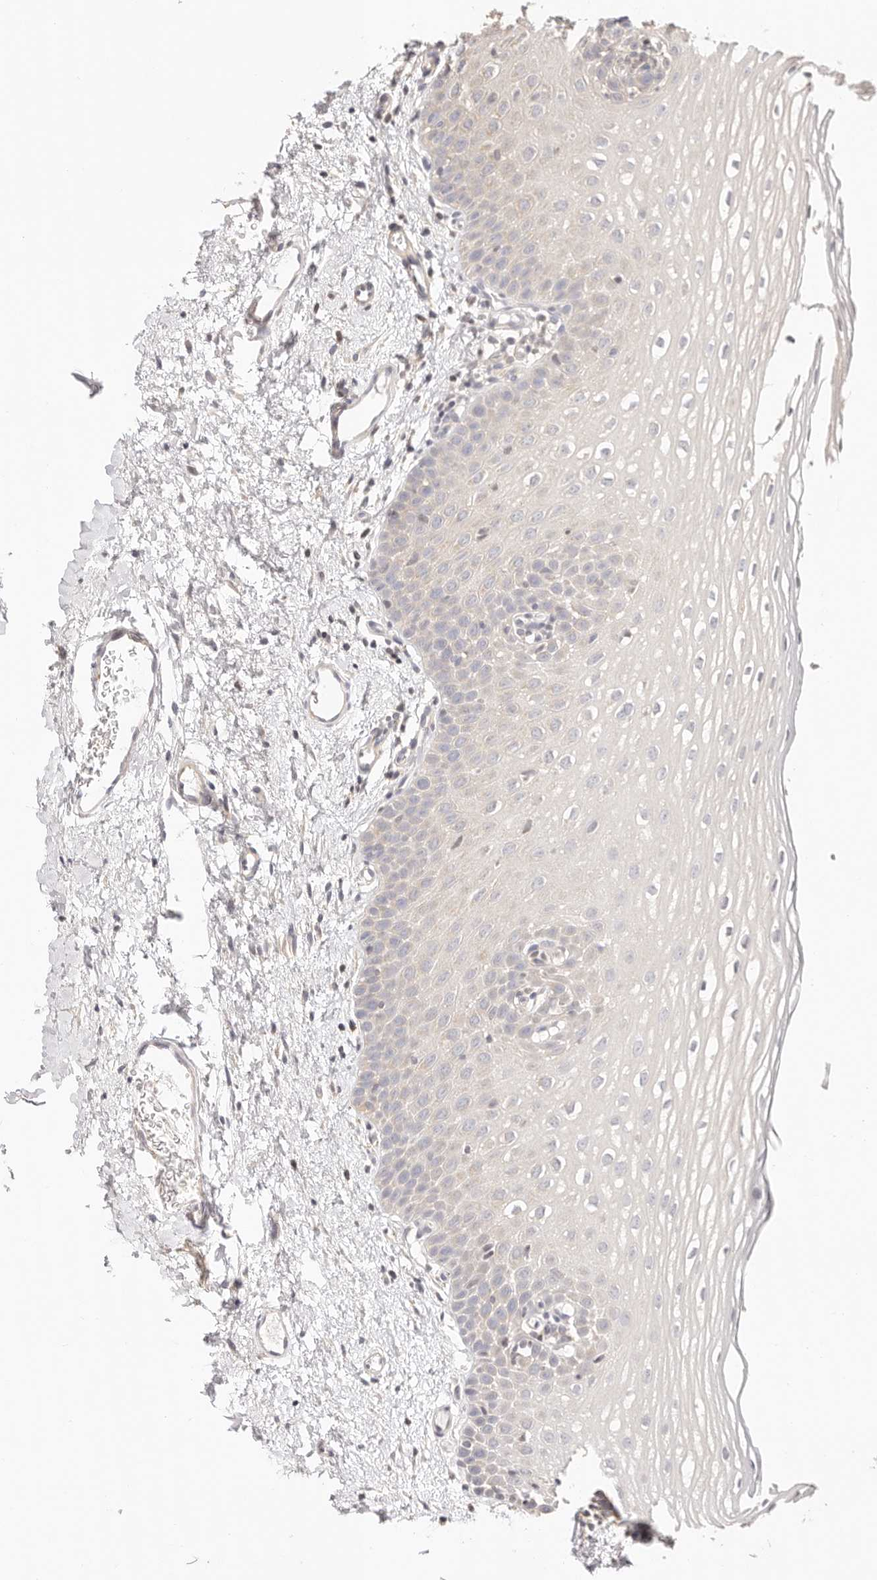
{"staining": {"intensity": "negative", "quantity": "none", "location": "none"}, "tissue": "oral mucosa", "cell_type": "Squamous epithelial cells", "image_type": "normal", "snomed": [{"axis": "morphology", "description": "Normal tissue, NOS"}, {"axis": "topography", "description": "Oral tissue"}], "caption": "Oral mucosa stained for a protein using IHC displays no staining squamous epithelial cells.", "gene": "KCMF1", "patient": {"sex": "female", "age": 56}}